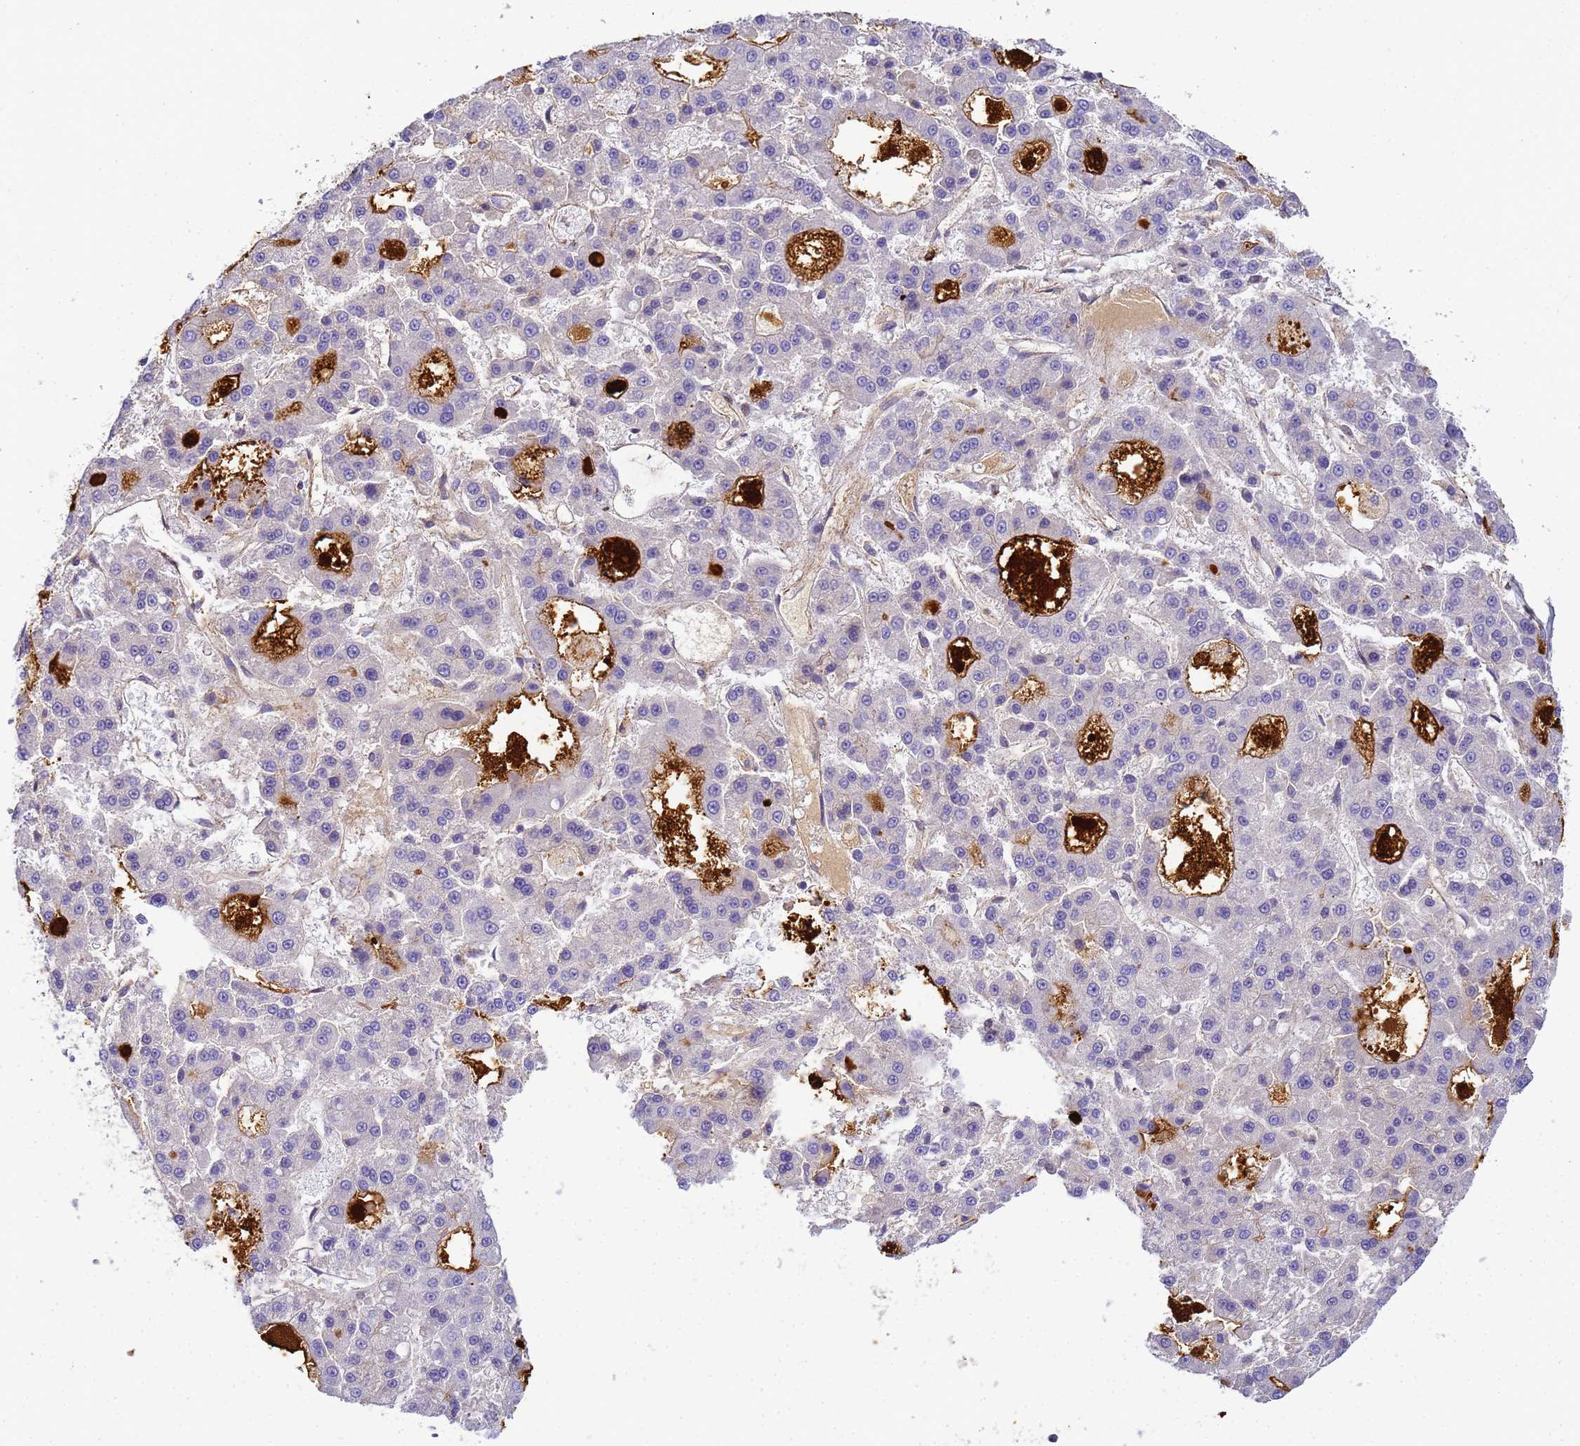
{"staining": {"intensity": "moderate", "quantity": "25%-75%", "location": "cytoplasmic/membranous"}, "tissue": "liver cancer", "cell_type": "Tumor cells", "image_type": "cancer", "snomed": [{"axis": "morphology", "description": "Carcinoma, Hepatocellular, NOS"}, {"axis": "topography", "description": "Liver"}], "caption": "This is a micrograph of immunohistochemistry (IHC) staining of hepatocellular carcinoma (liver), which shows moderate positivity in the cytoplasmic/membranous of tumor cells.", "gene": "MYL12A", "patient": {"sex": "male", "age": 70}}